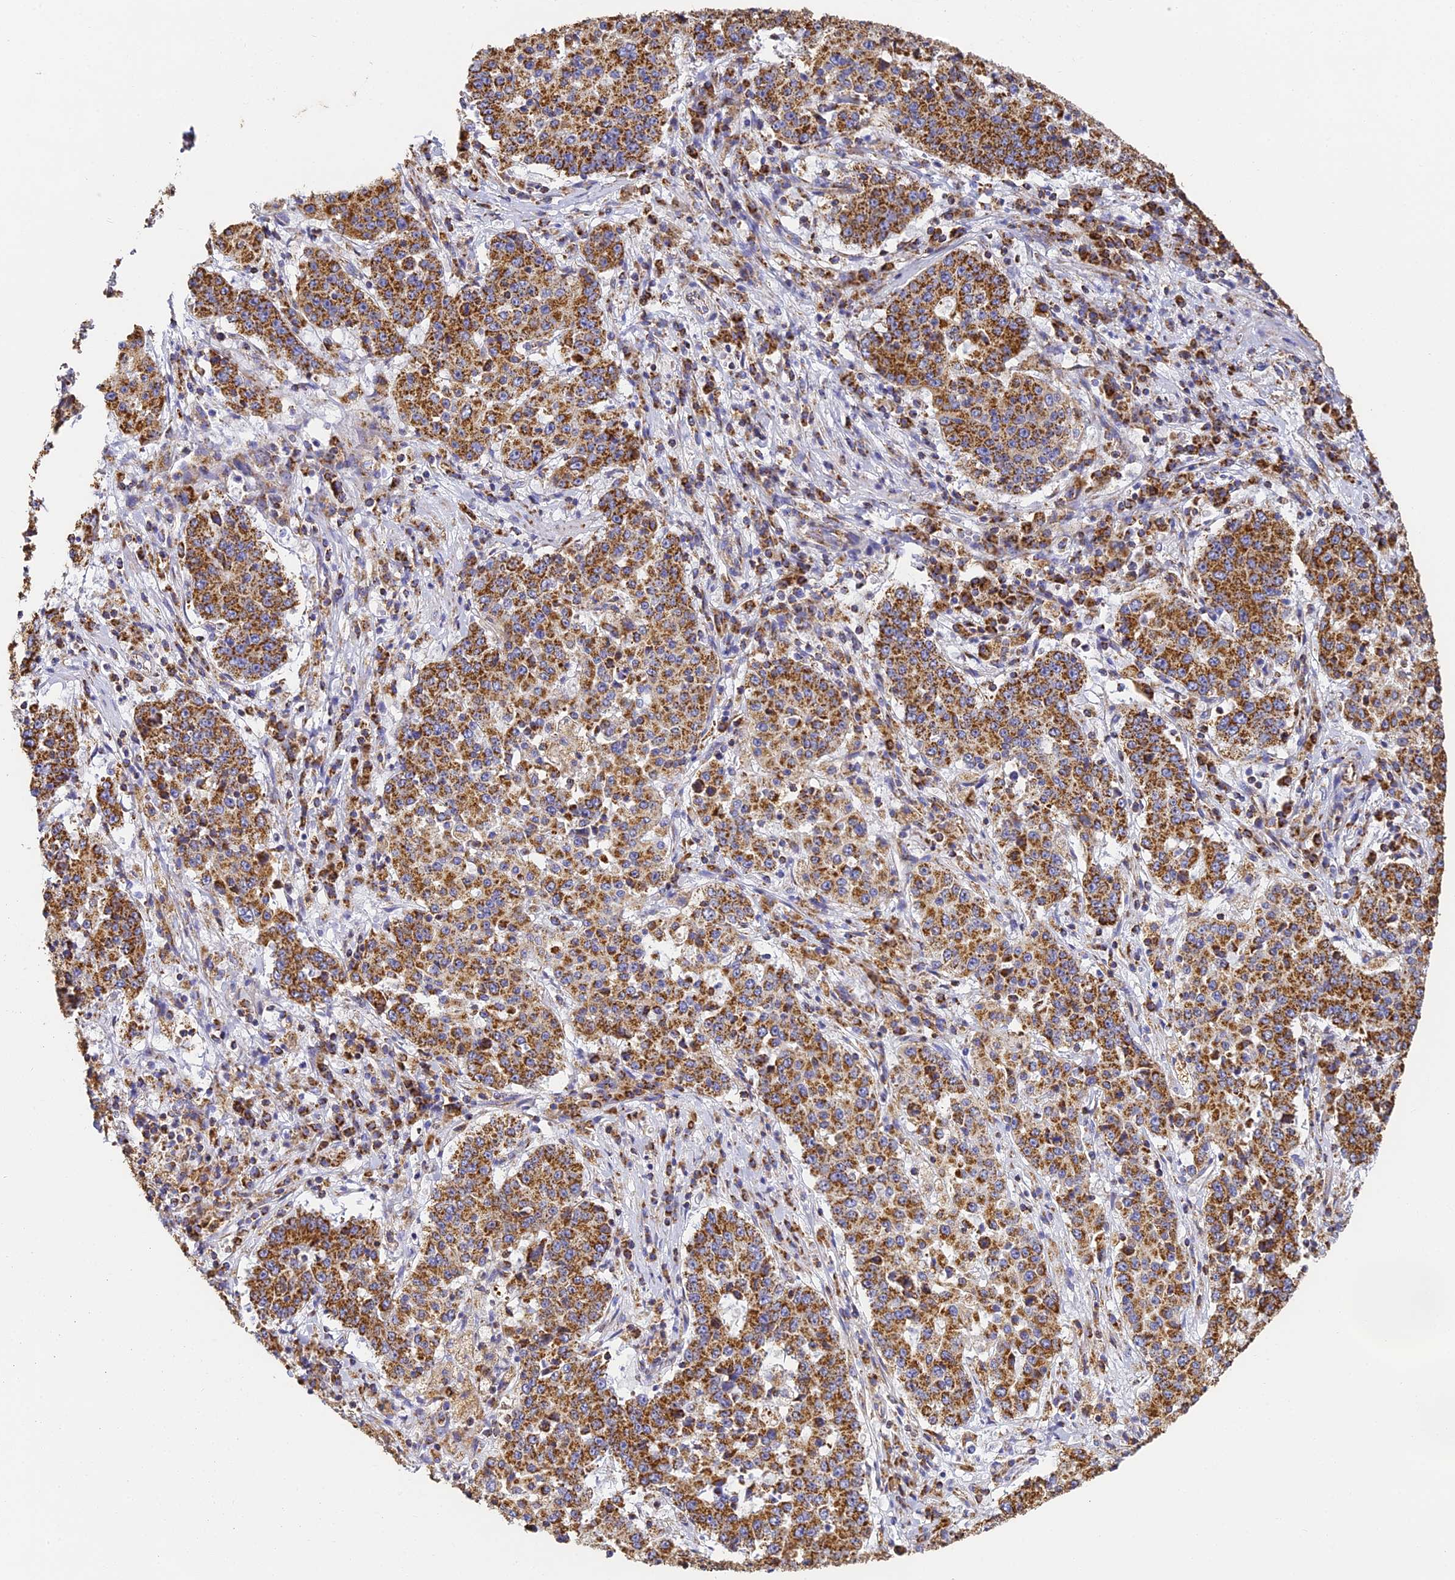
{"staining": {"intensity": "strong", "quantity": ">75%", "location": "cytoplasmic/membranous"}, "tissue": "stomach cancer", "cell_type": "Tumor cells", "image_type": "cancer", "snomed": [{"axis": "morphology", "description": "Adenocarcinoma, NOS"}, {"axis": "topography", "description": "Stomach"}], "caption": "Immunohistochemical staining of adenocarcinoma (stomach) exhibits strong cytoplasmic/membranous protein staining in about >75% of tumor cells.", "gene": "COX6C", "patient": {"sex": "male", "age": 59}}